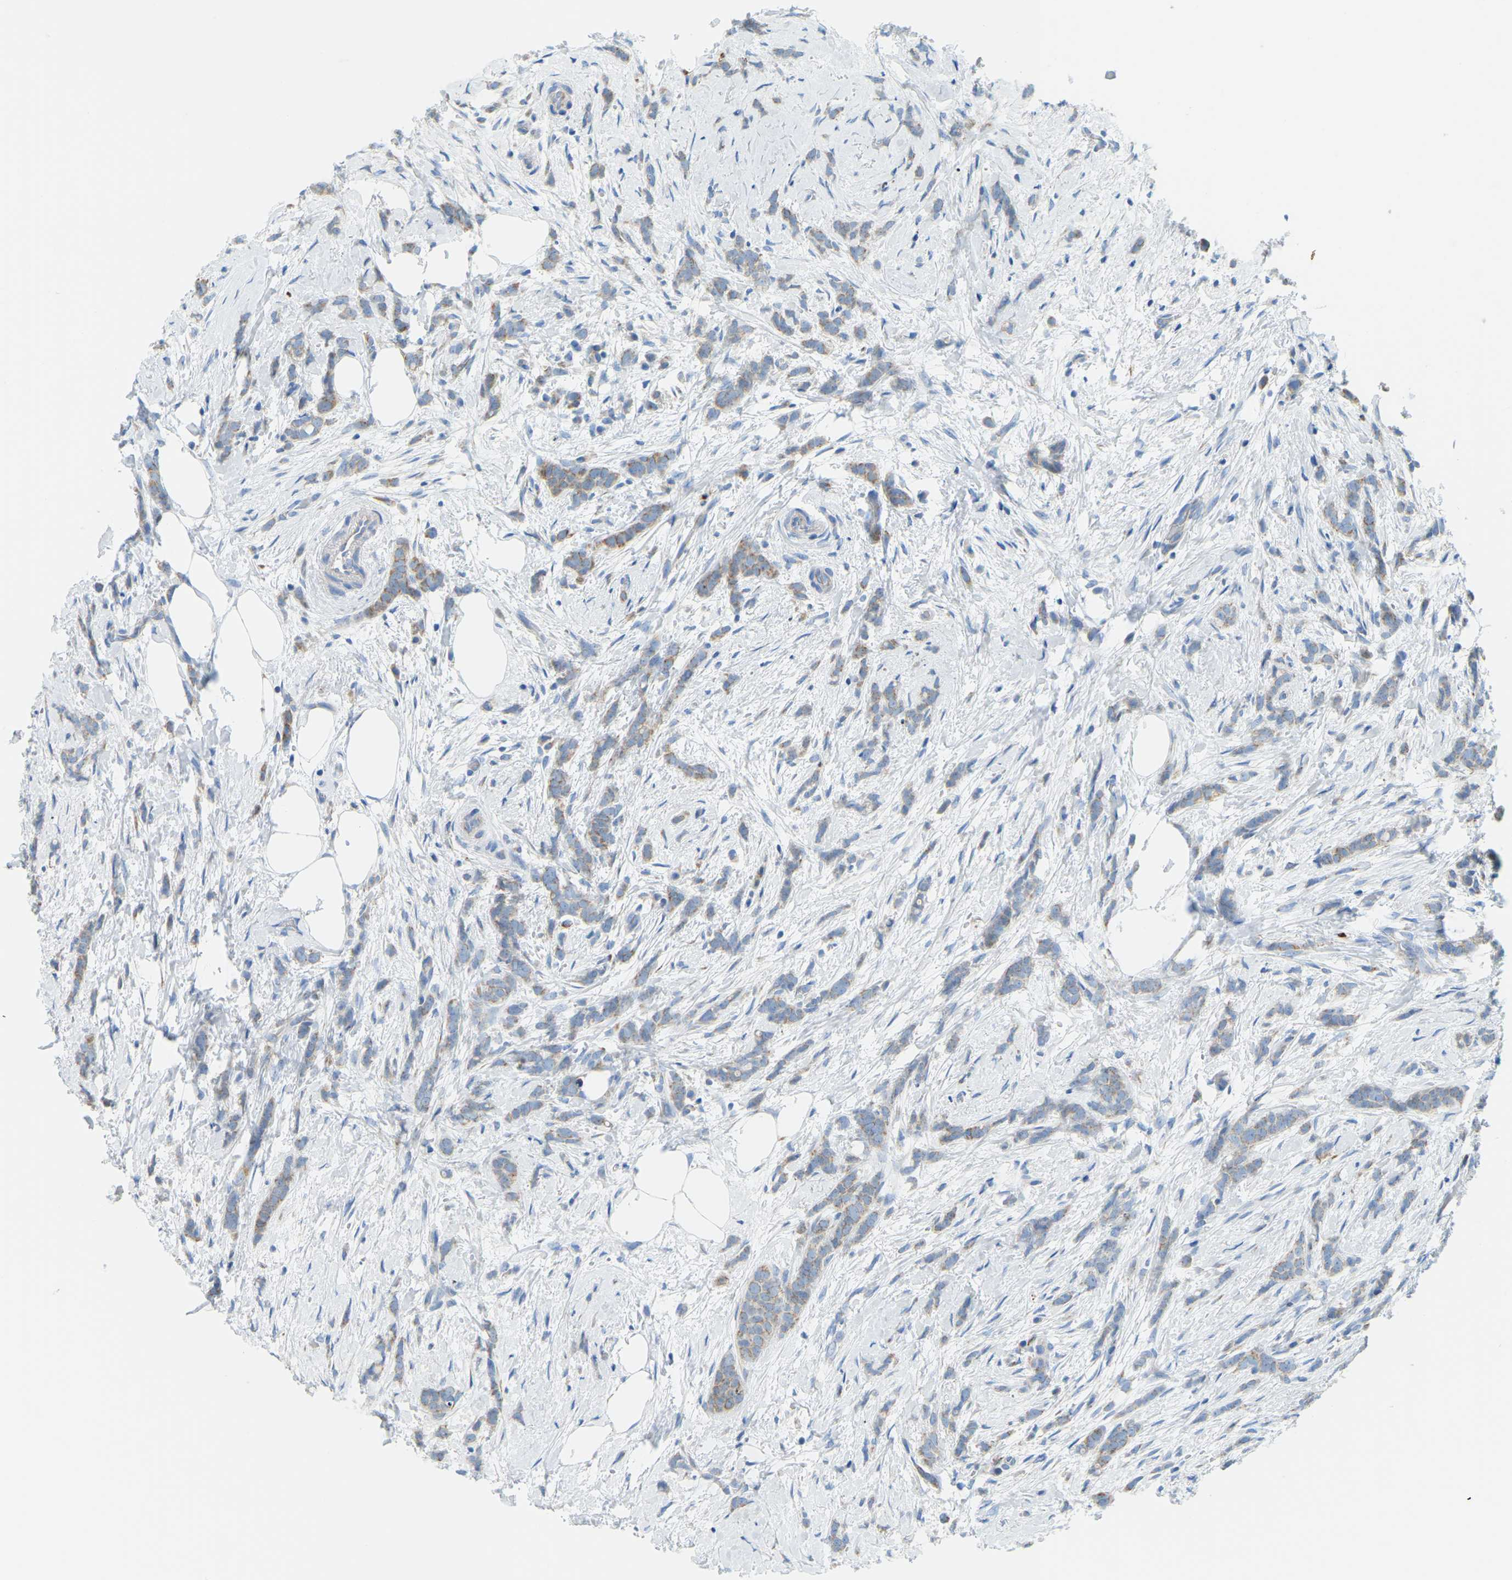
{"staining": {"intensity": "weak", "quantity": ">75%", "location": "cytoplasmic/membranous"}, "tissue": "breast cancer", "cell_type": "Tumor cells", "image_type": "cancer", "snomed": [{"axis": "morphology", "description": "Lobular carcinoma, in situ"}, {"axis": "morphology", "description": "Lobular carcinoma"}, {"axis": "topography", "description": "Breast"}], "caption": "Breast cancer (lobular carcinoma in situ) was stained to show a protein in brown. There is low levels of weak cytoplasmic/membranous staining in about >75% of tumor cells.", "gene": "GDA", "patient": {"sex": "female", "age": 41}}